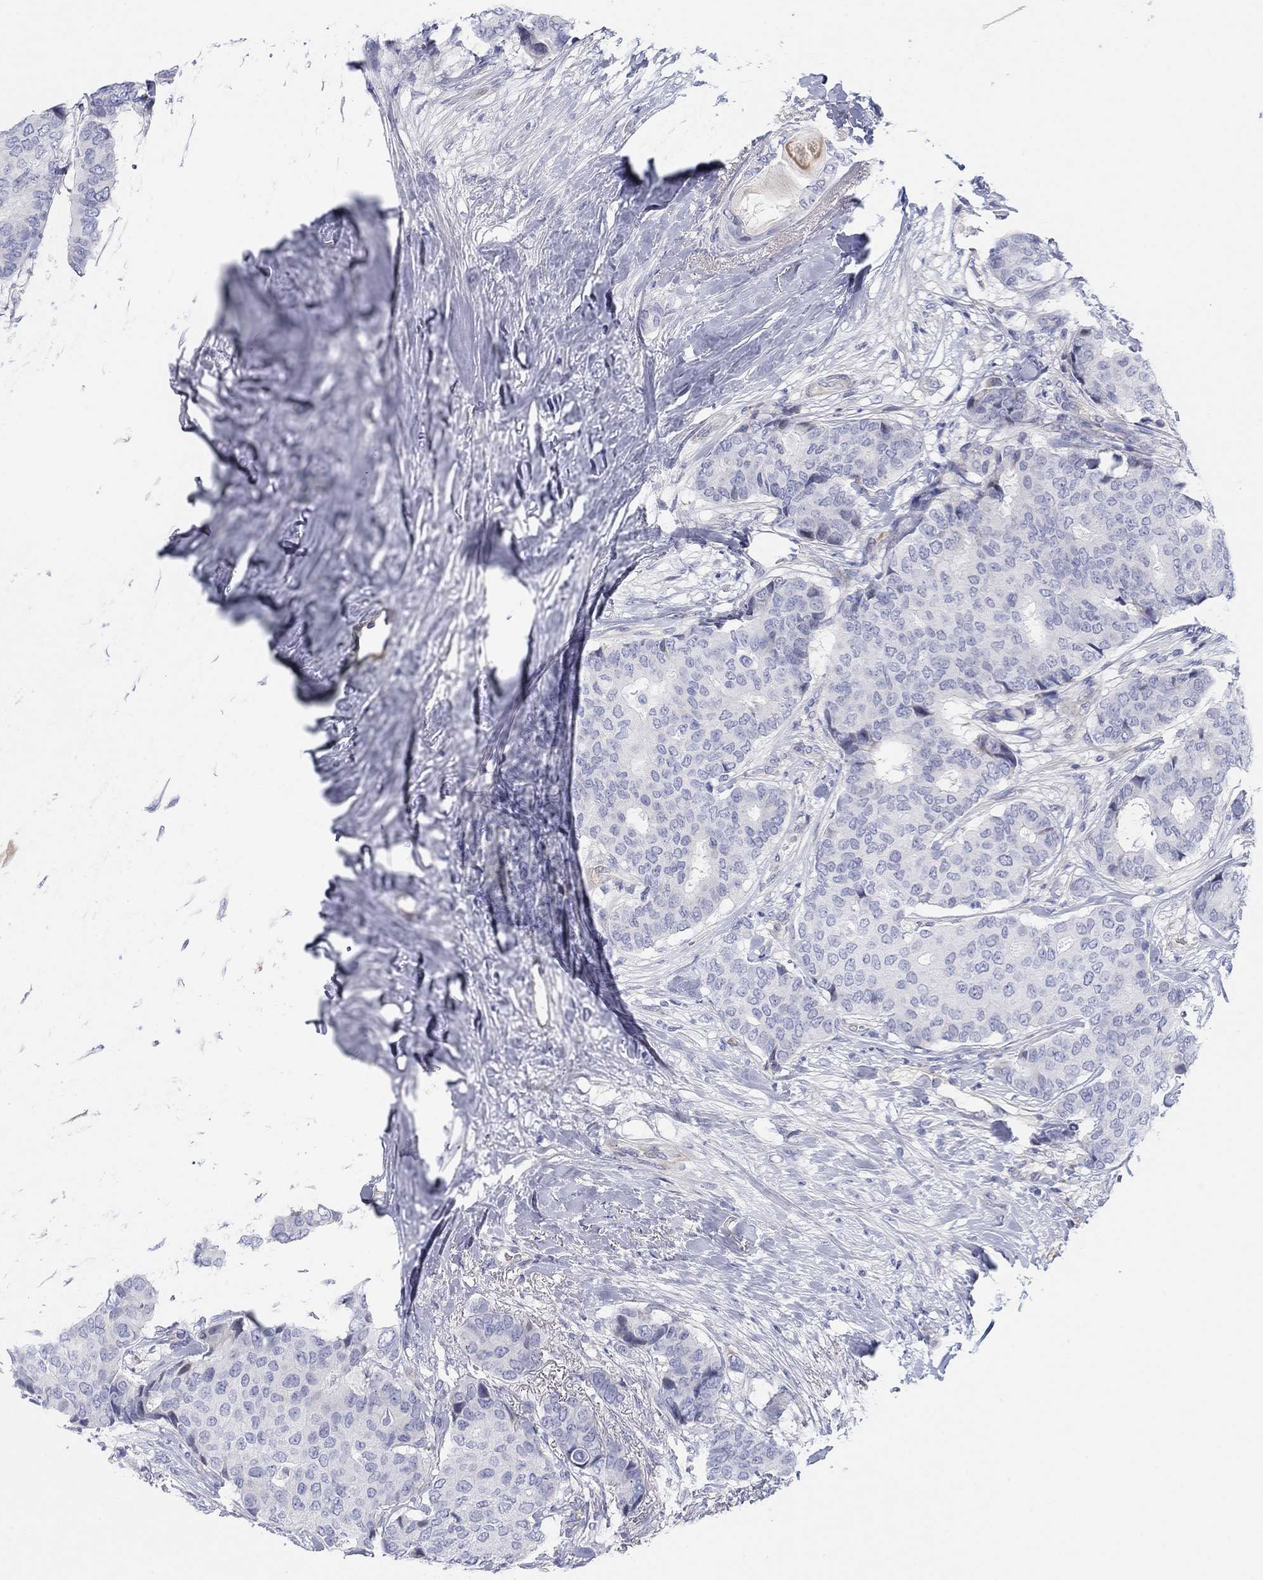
{"staining": {"intensity": "negative", "quantity": "none", "location": "none"}, "tissue": "breast cancer", "cell_type": "Tumor cells", "image_type": "cancer", "snomed": [{"axis": "morphology", "description": "Duct carcinoma"}, {"axis": "topography", "description": "Breast"}], "caption": "There is no significant staining in tumor cells of breast cancer.", "gene": "HEATR4", "patient": {"sex": "female", "age": 75}}